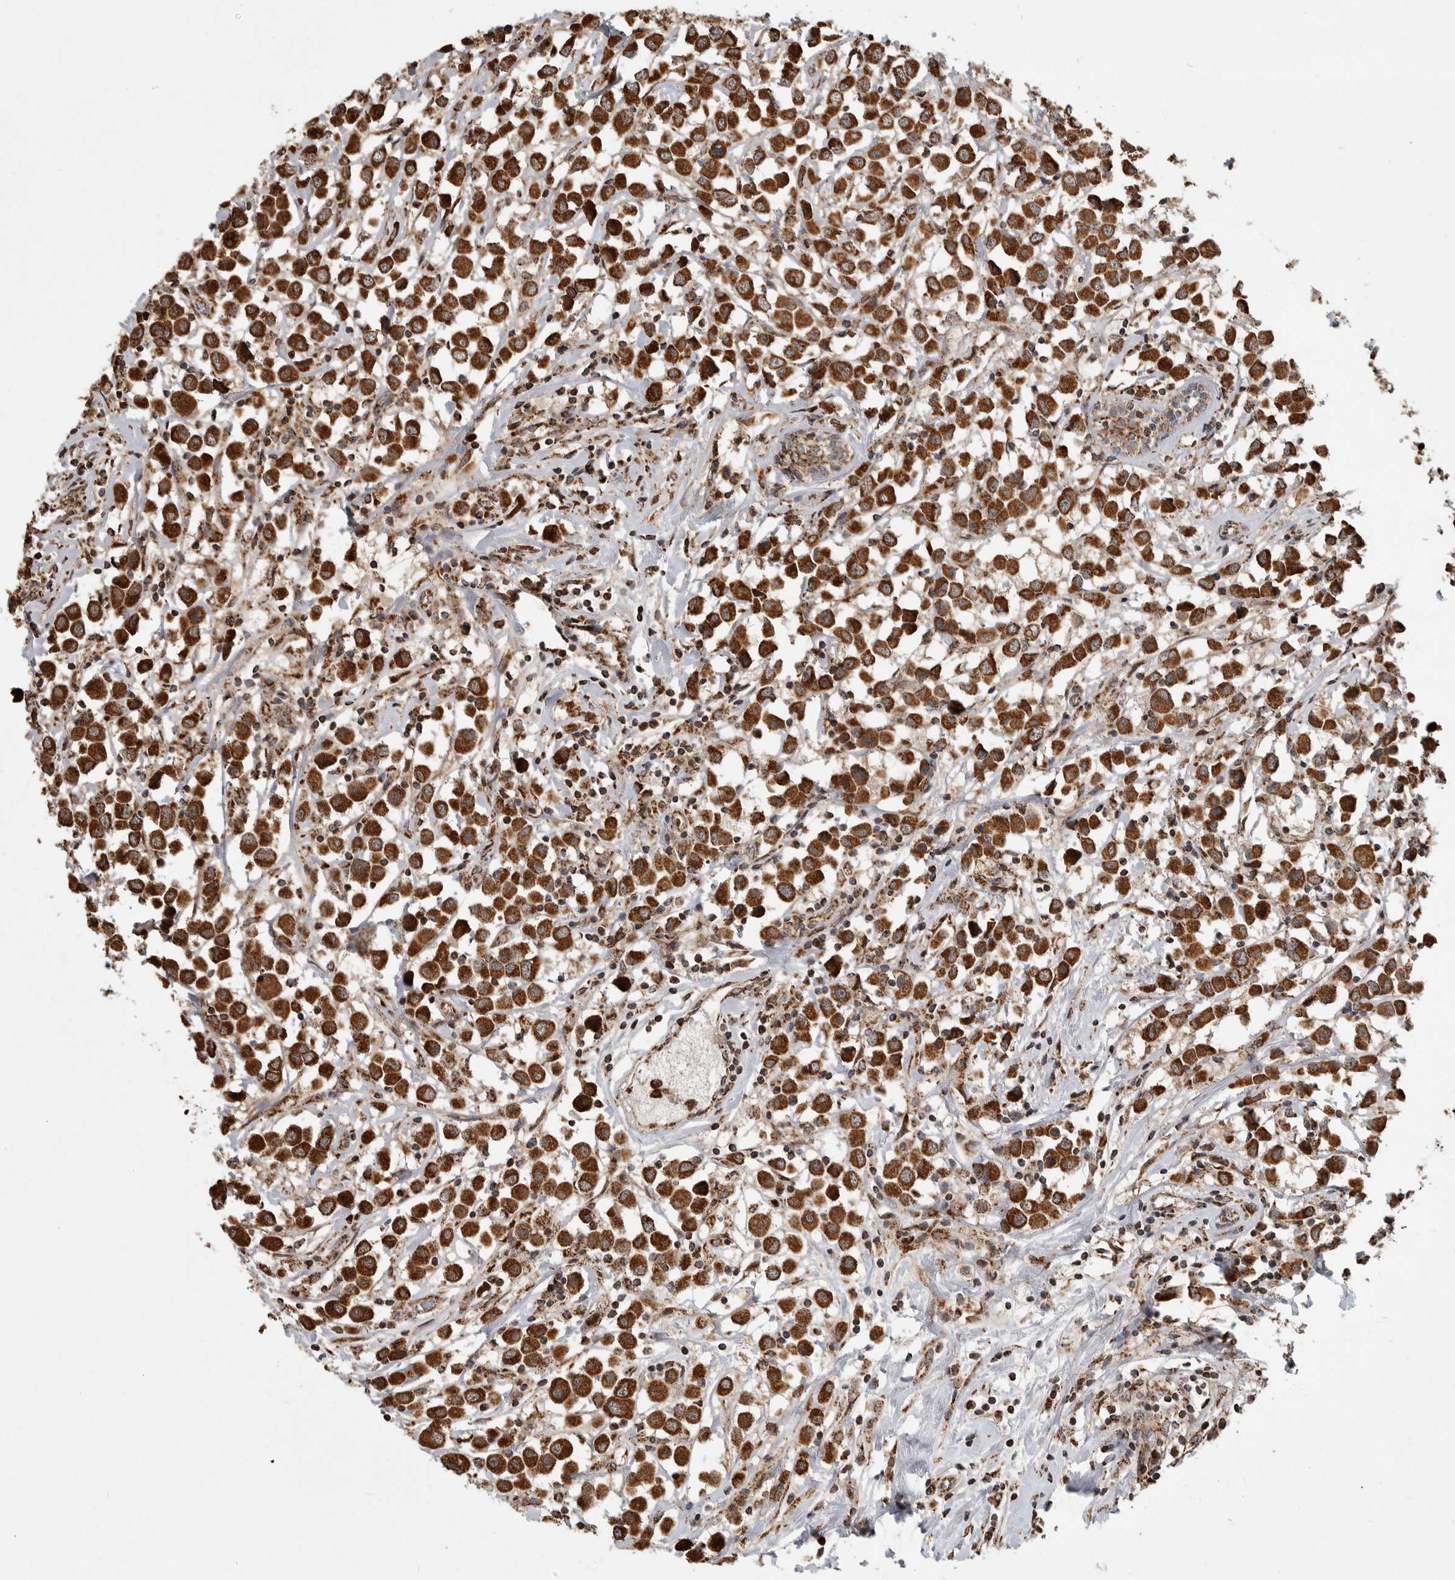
{"staining": {"intensity": "strong", "quantity": ">75%", "location": "cytoplasmic/membranous"}, "tissue": "breast cancer", "cell_type": "Tumor cells", "image_type": "cancer", "snomed": [{"axis": "morphology", "description": "Duct carcinoma"}, {"axis": "topography", "description": "Breast"}], "caption": "Immunohistochemical staining of human breast cancer reveals strong cytoplasmic/membranous protein expression in approximately >75% of tumor cells.", "gene": "GCNT2", "patient": {"sex": "female", "age": 61}}